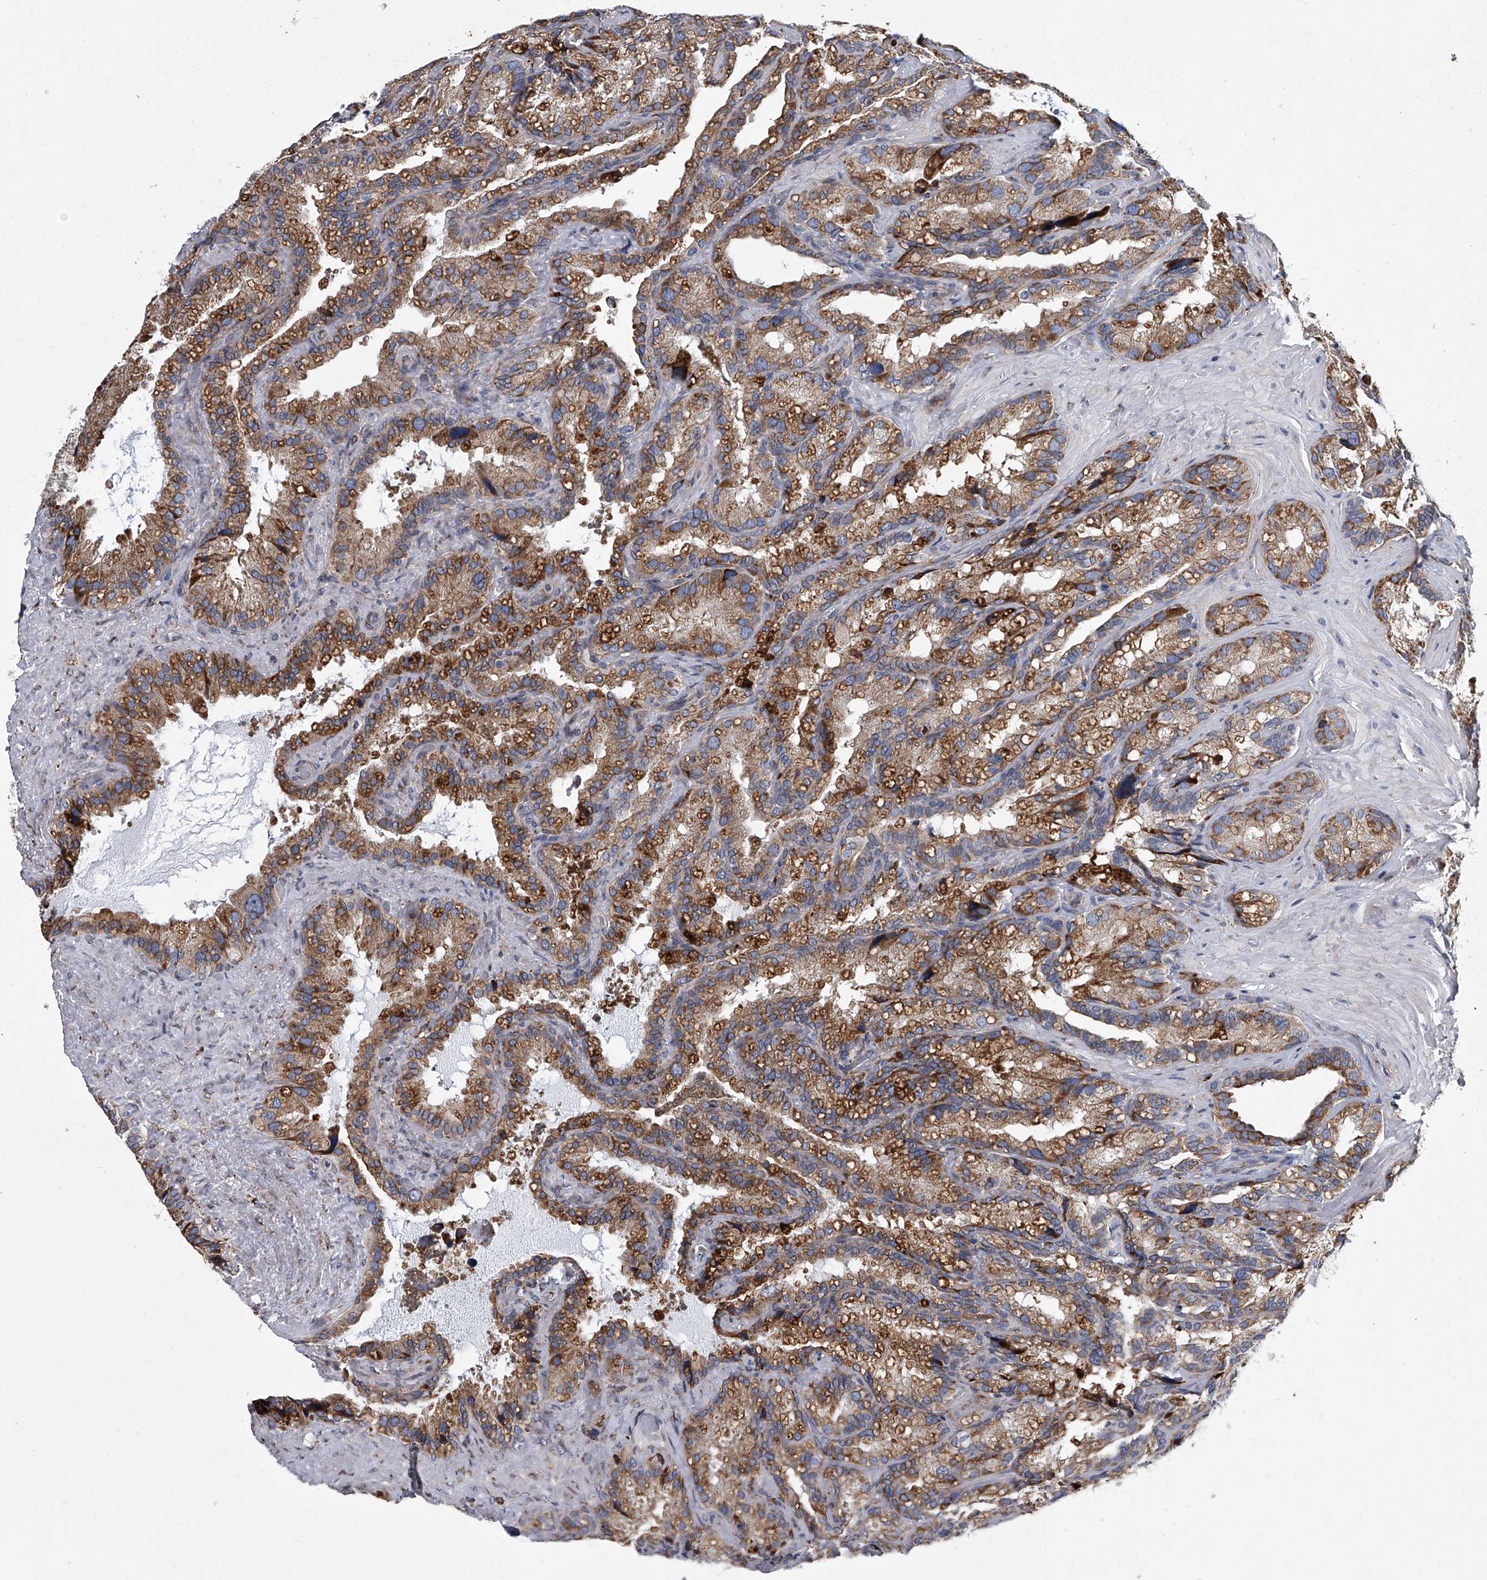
{"staining": {"intensity": "moderate", "quantity": ">75%", "location": "cytoplasmic/membranous"}, "tissue": "seminal vesicle", "cell_type": "Glandular cells", "image_type": "normal", "snomed": [{"axis": "morphology", "description": "Normal tissue, NOS"}, {"axis": "topography", "description": "Prostate"}, {"axis": "topography", "description": "Seminal veicle"}], "caption": "Glandular cells display moderate cytoplasmic/membranous staining in approximately >75% of cells in benign seminal vesicle.", "gene": "TMEM63C", "patient": {"sex": "male", "age": 68}}